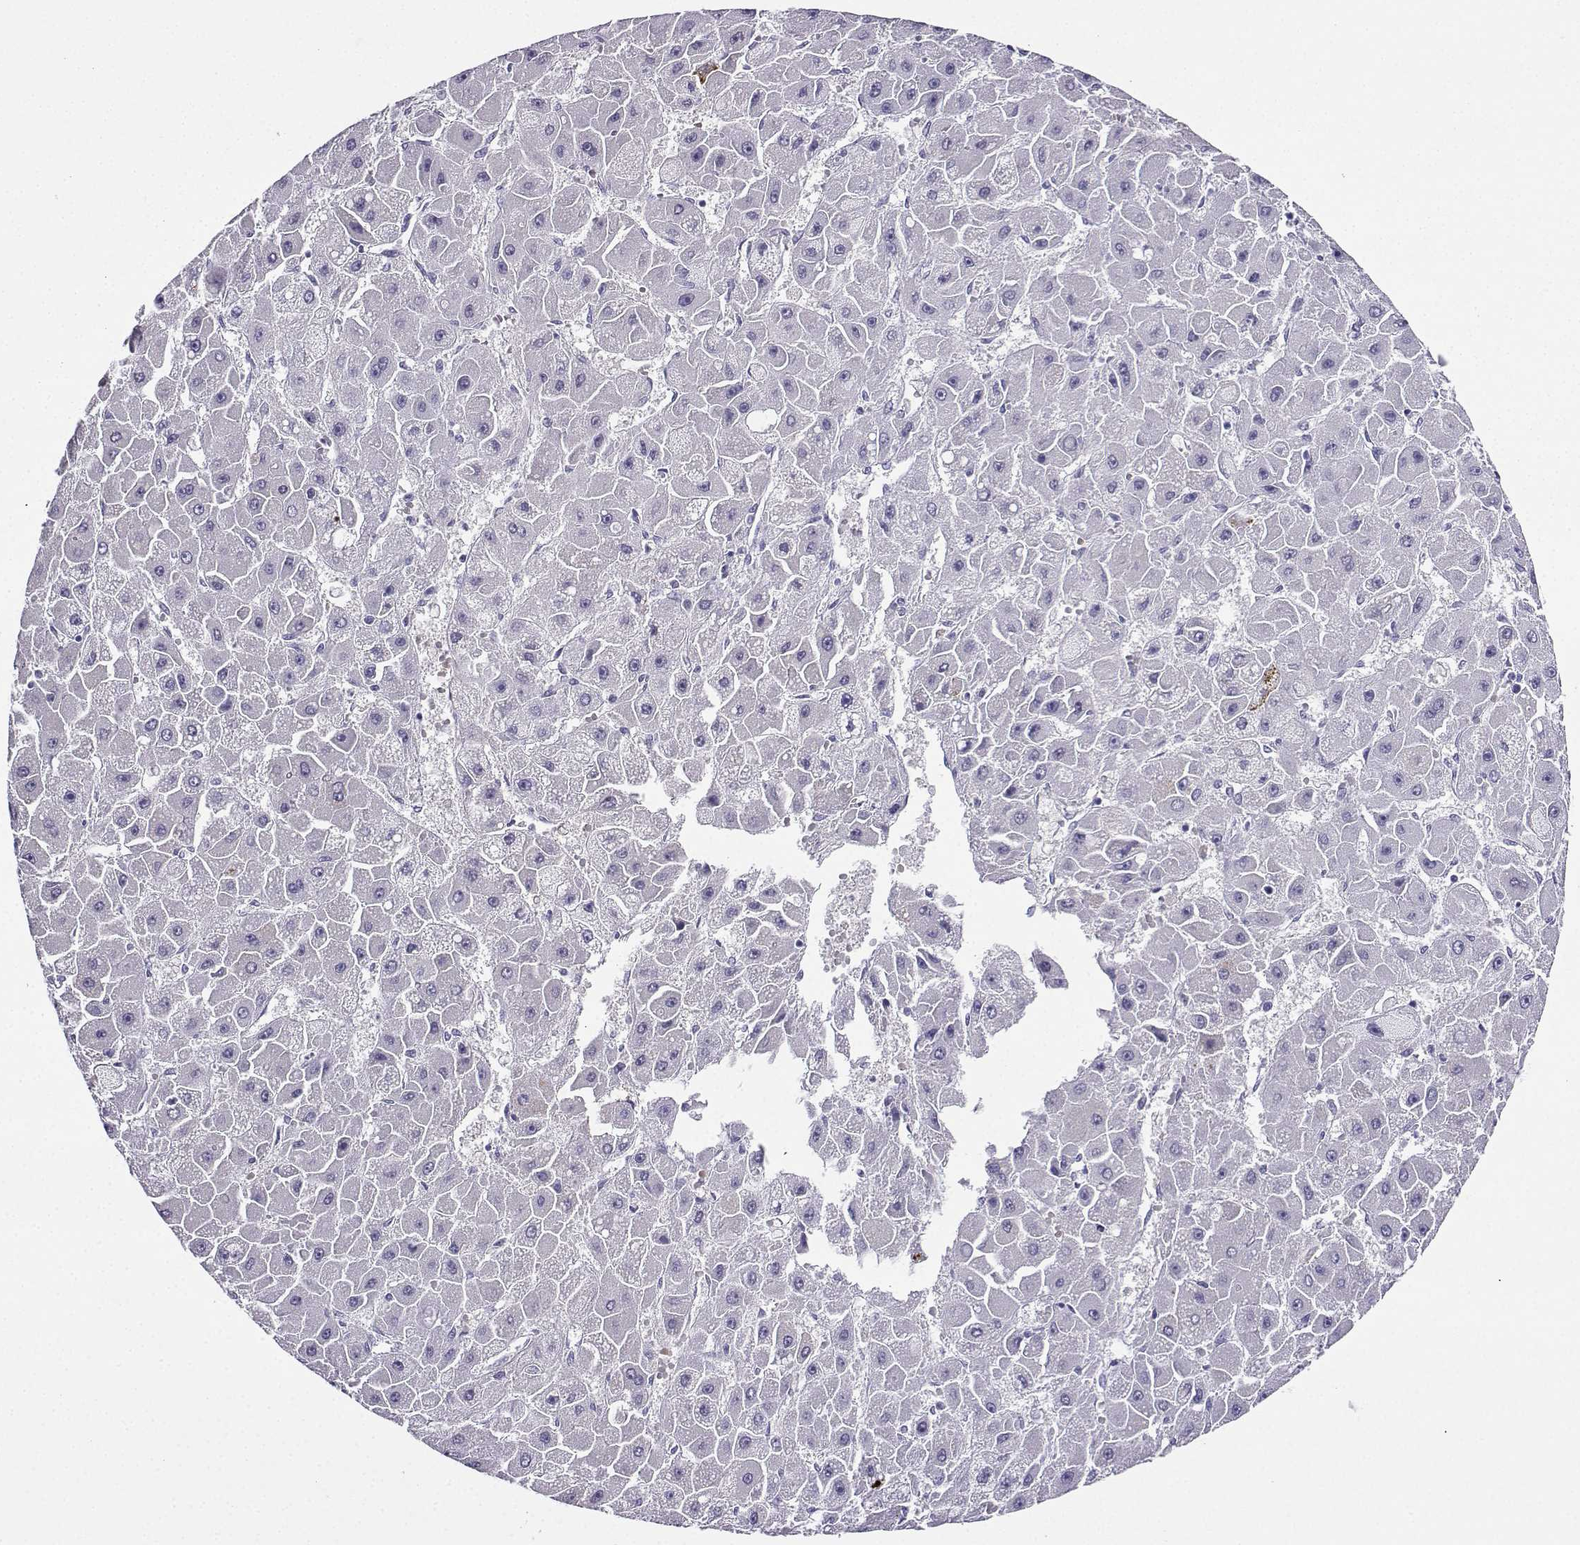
{"staining": {"intensity": "negative", "quantity": "none", "location": "none"}, "tissue": "liver cancer", "cell_type": "Tumor cells", "image_type": "cancer", "snomed": [{"axis": "morphology", "description": "Carcinoma, Hepatocellular, NOS"}, {"axis": "topography", "description": "Liver"}], "caption": "Human liver hepatocellular carcinoma stained for a protein using immunohistochemistry displays no staining in tumor cells.", "gene": "LINGO1", "patient": {"sex": "female", "age": 25}}